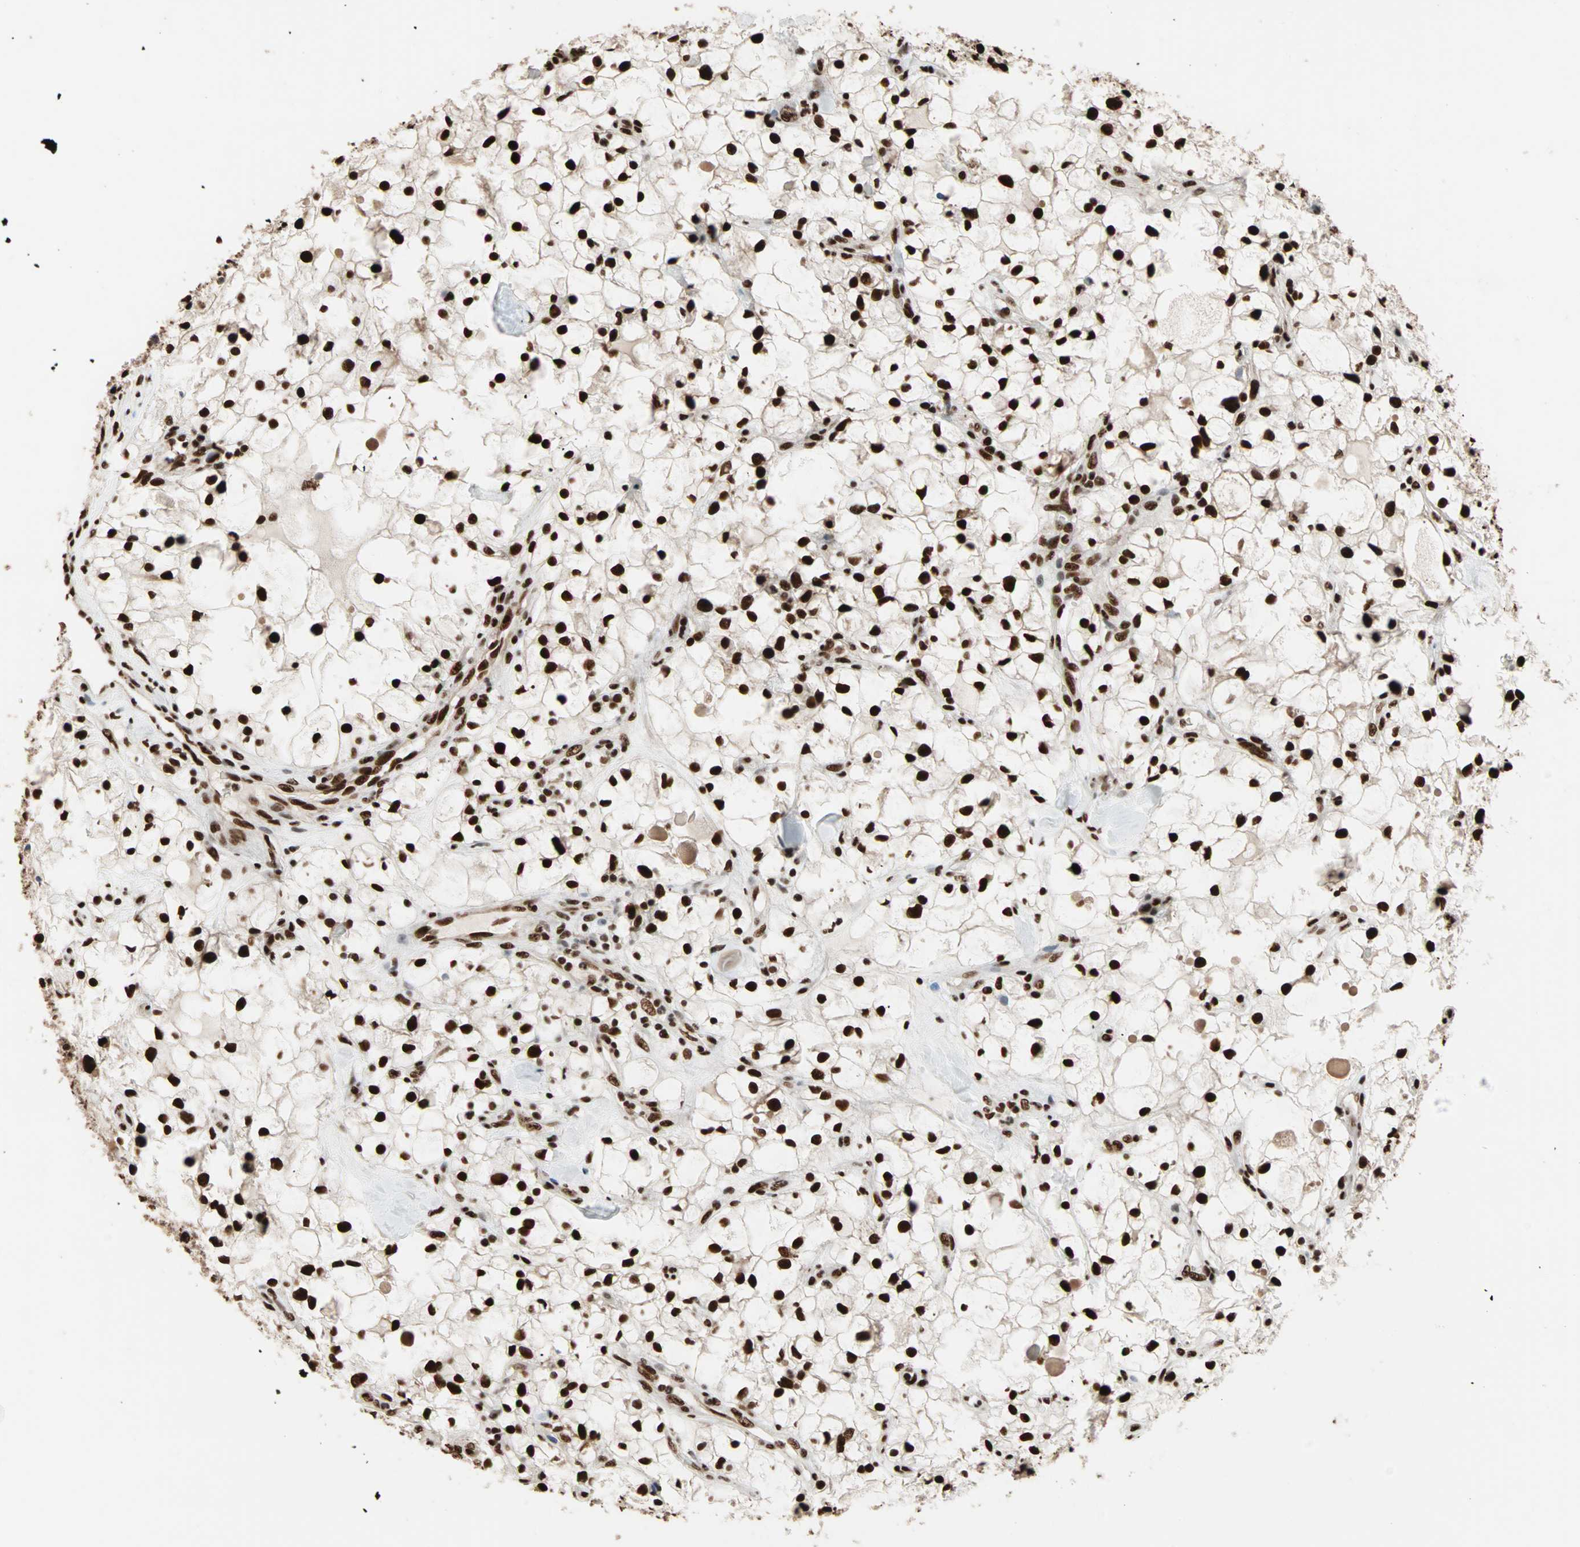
{"staining": {"intensity": "strong", "quantity": ">75%", "location": "nuclear"}, "tissue": "renal cancer", "cell_type": "Tumor cells", "image_type": "cancer", "snomed": [{"axis": "morphology", "description": "Adenocarcinoma, NOS"}, {"axis": "topography", "description": "Kidney"}], "caption": "Immunohistochemistry micrograph of renal cancer stained for a protein (brown), which demonstrates high levels of strong nuclear positivity in about >75% of tumor cells.", "gene": "ILF2", "patient": {"sex": "female", "age": 60}}